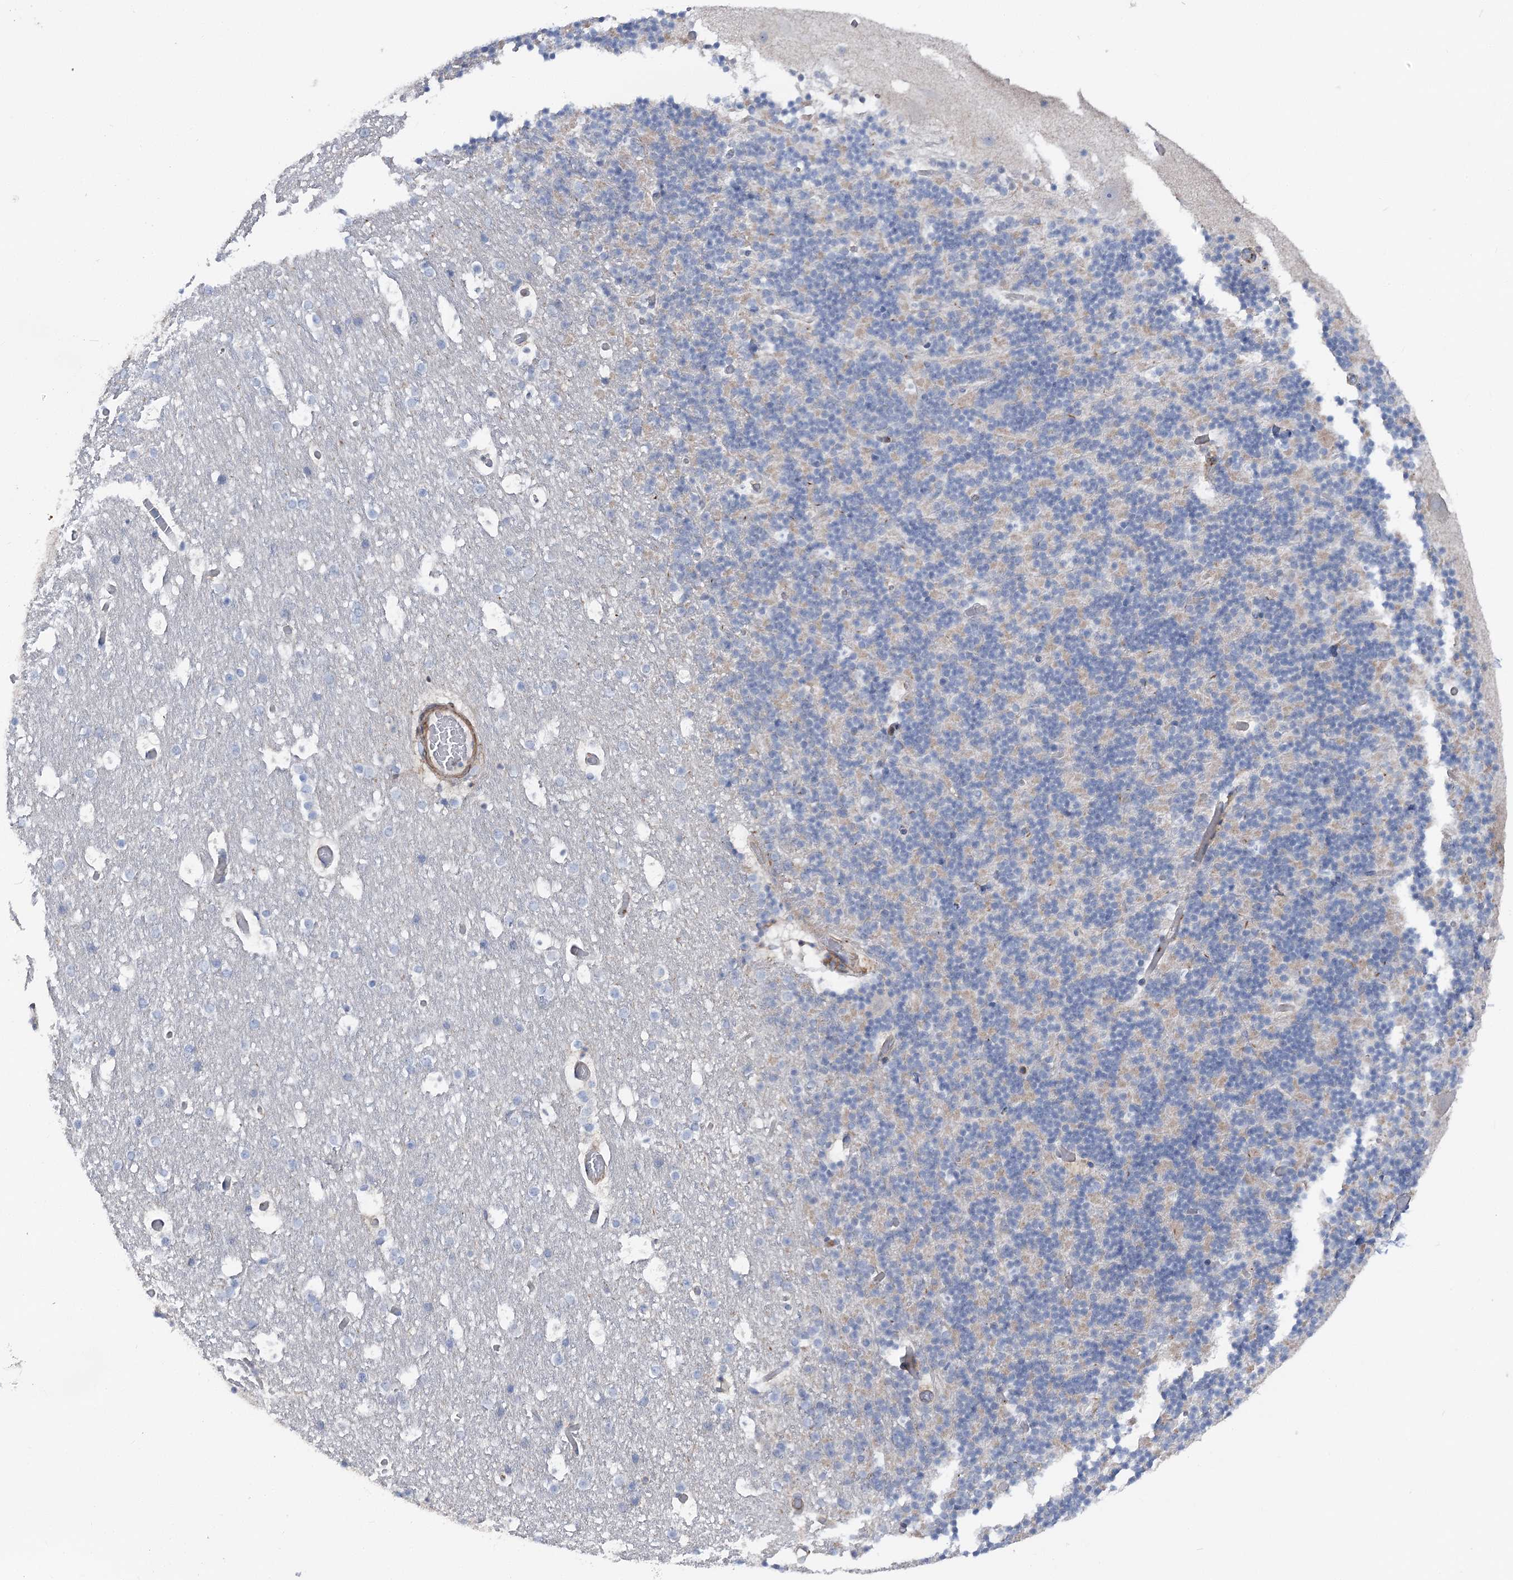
{"staining": {"intensity": "negative", "quantity": "none", "location": "none"}, "tissue": "cerebellum", "cell_type": "Cells in granular layer", "image_type": "normal", "snomed": [{"axis": "morphology", "description": "Normal tissue, NOS"}, {"axis": "topography", "description": "Cerebellum"}], "caption": "IHC histopathology image of unremarkable cerebellum: cerebellum stained with DAB reveals no significant protein staining in cells in granular layer.", "gene": "LARP1B", "patient": {"sex": "male", "age": 57}}